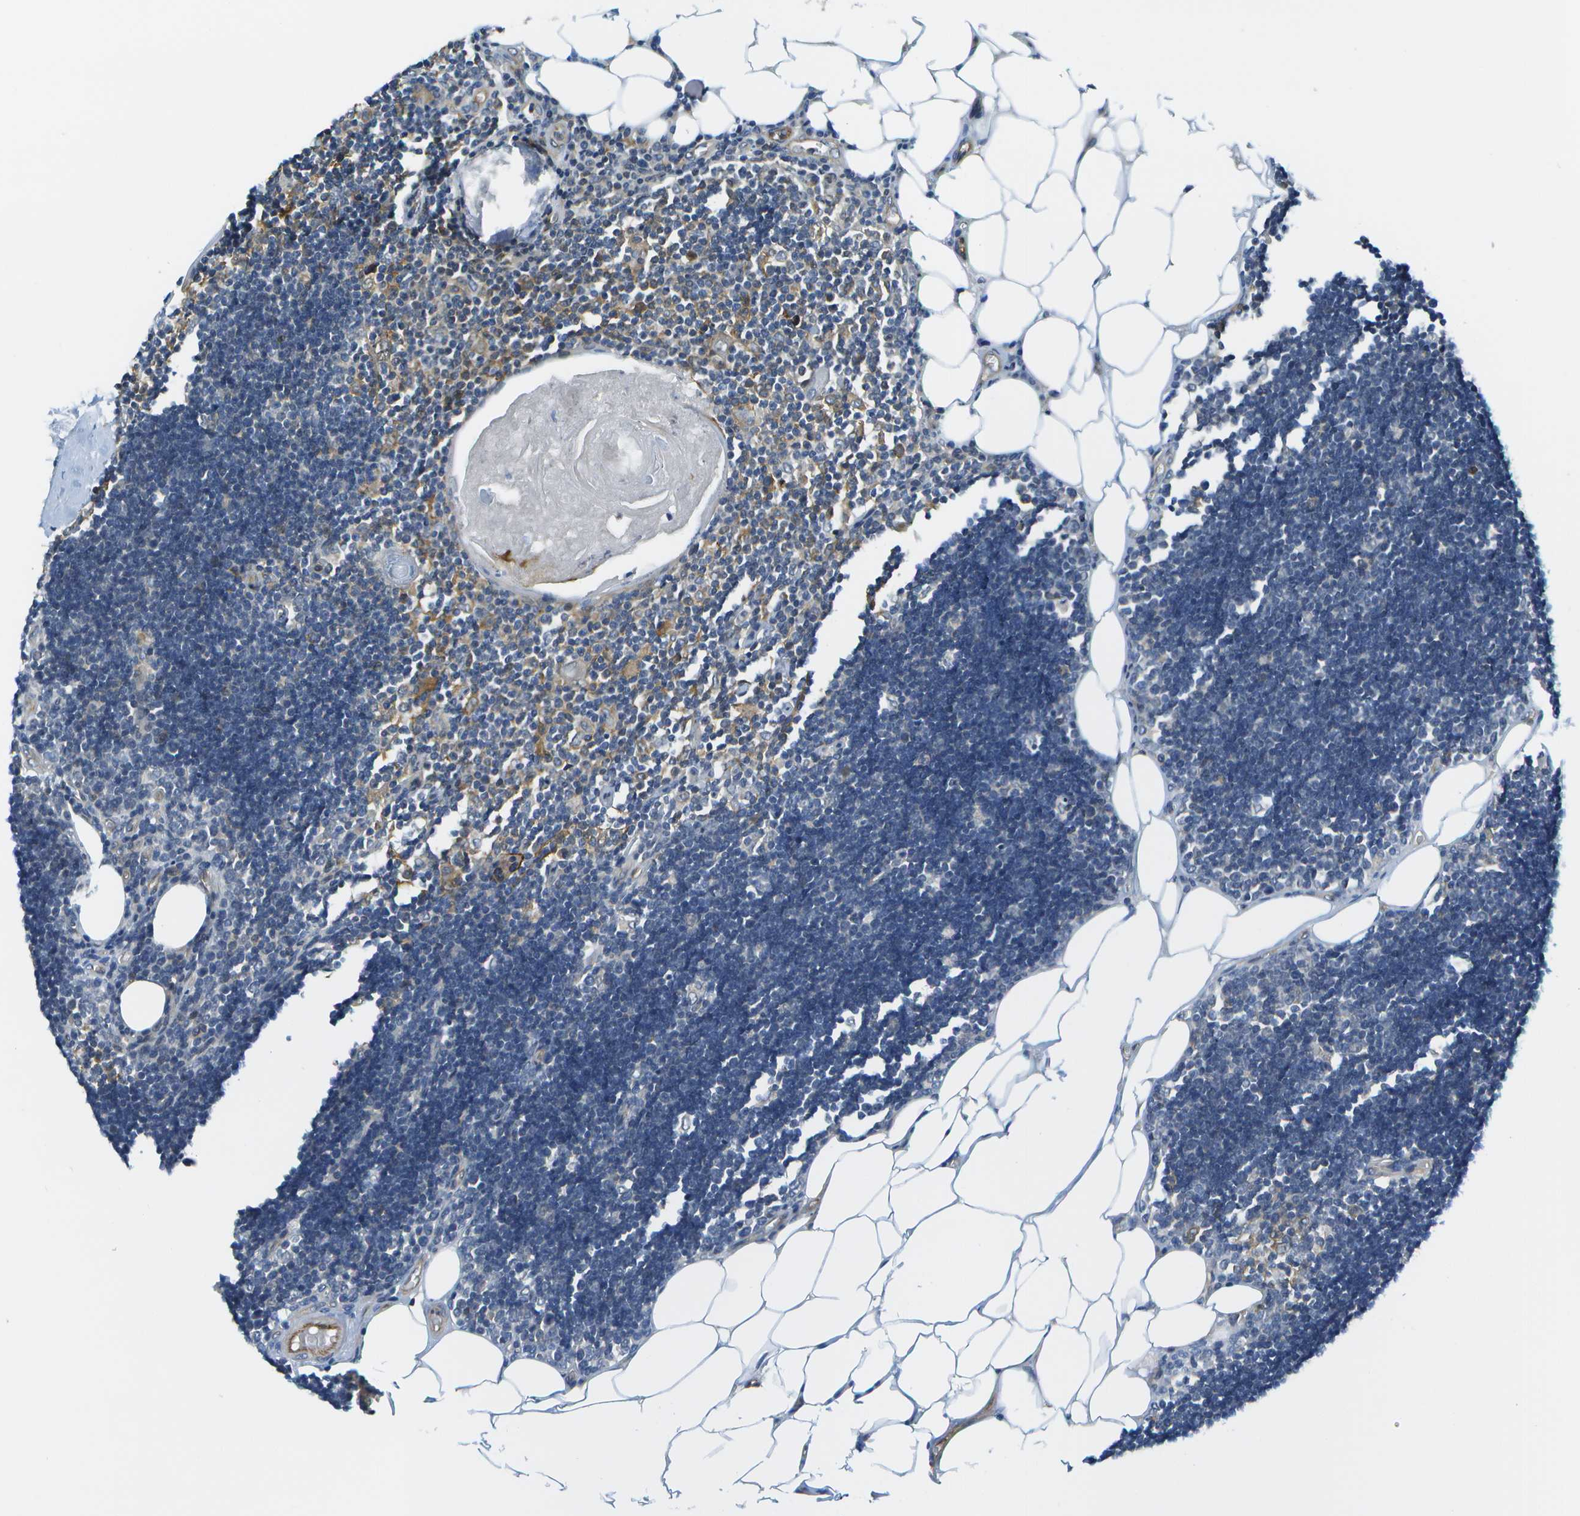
{"staining": {"intensity": "weak", "quantity": "<25%", "location": "cytoplasmic/membranous"}, "tissue": "lymph node", "cell_type": "Germinal center cells", "image_type": "normal", "snomed": [{"axis": "morphology", "description": "Normal tissue, NOS"}, {"axis": "topography", "description": "Lymph node"}], "caption": "This is an IHC micrograph of unremarkable human lymph node. There is no expression in germinal center cells.", "gene": "KIAA0040", "patient": {"sex": "male", "age": 33}}